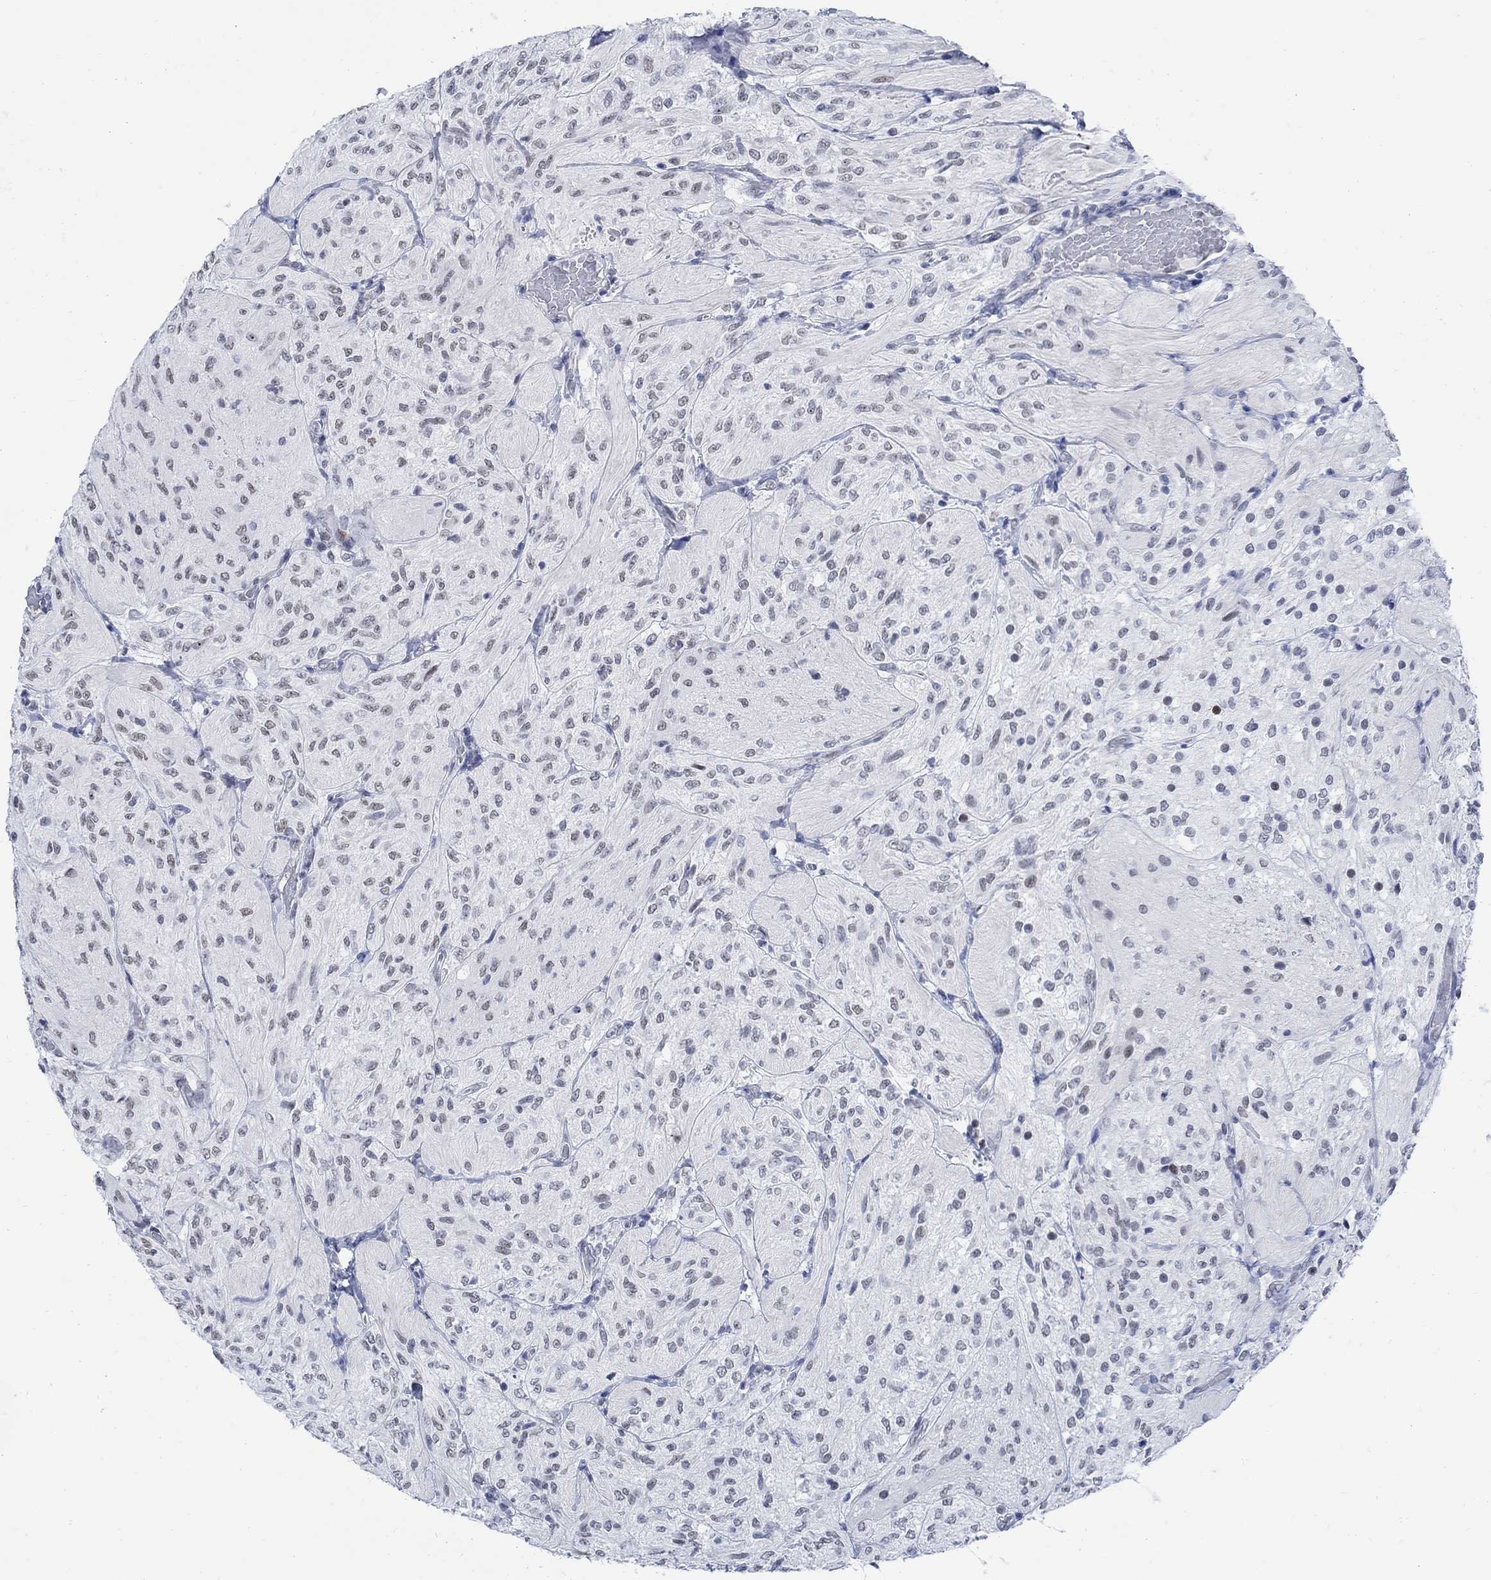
{"staining": {"intensity": "negative", "quantity": "none", "location": "none"}, "tissue": "glioma", "cell_type": "Tumor cells", "image_type": "cancer", "snomed": [{"axis": "morphology", "description": "Glioma, malignant, Low grade"}, {"axis": "topography", "description": "Brain"}], "caption": "Tumor cells are negative for brown protein staining in low-grade glioma (malignant). (Immunohistochemistry (ihc), brightfield microscopy, high magnification).", "gene": "DLK1", "patient": {"sex": "male", "age": 3}}